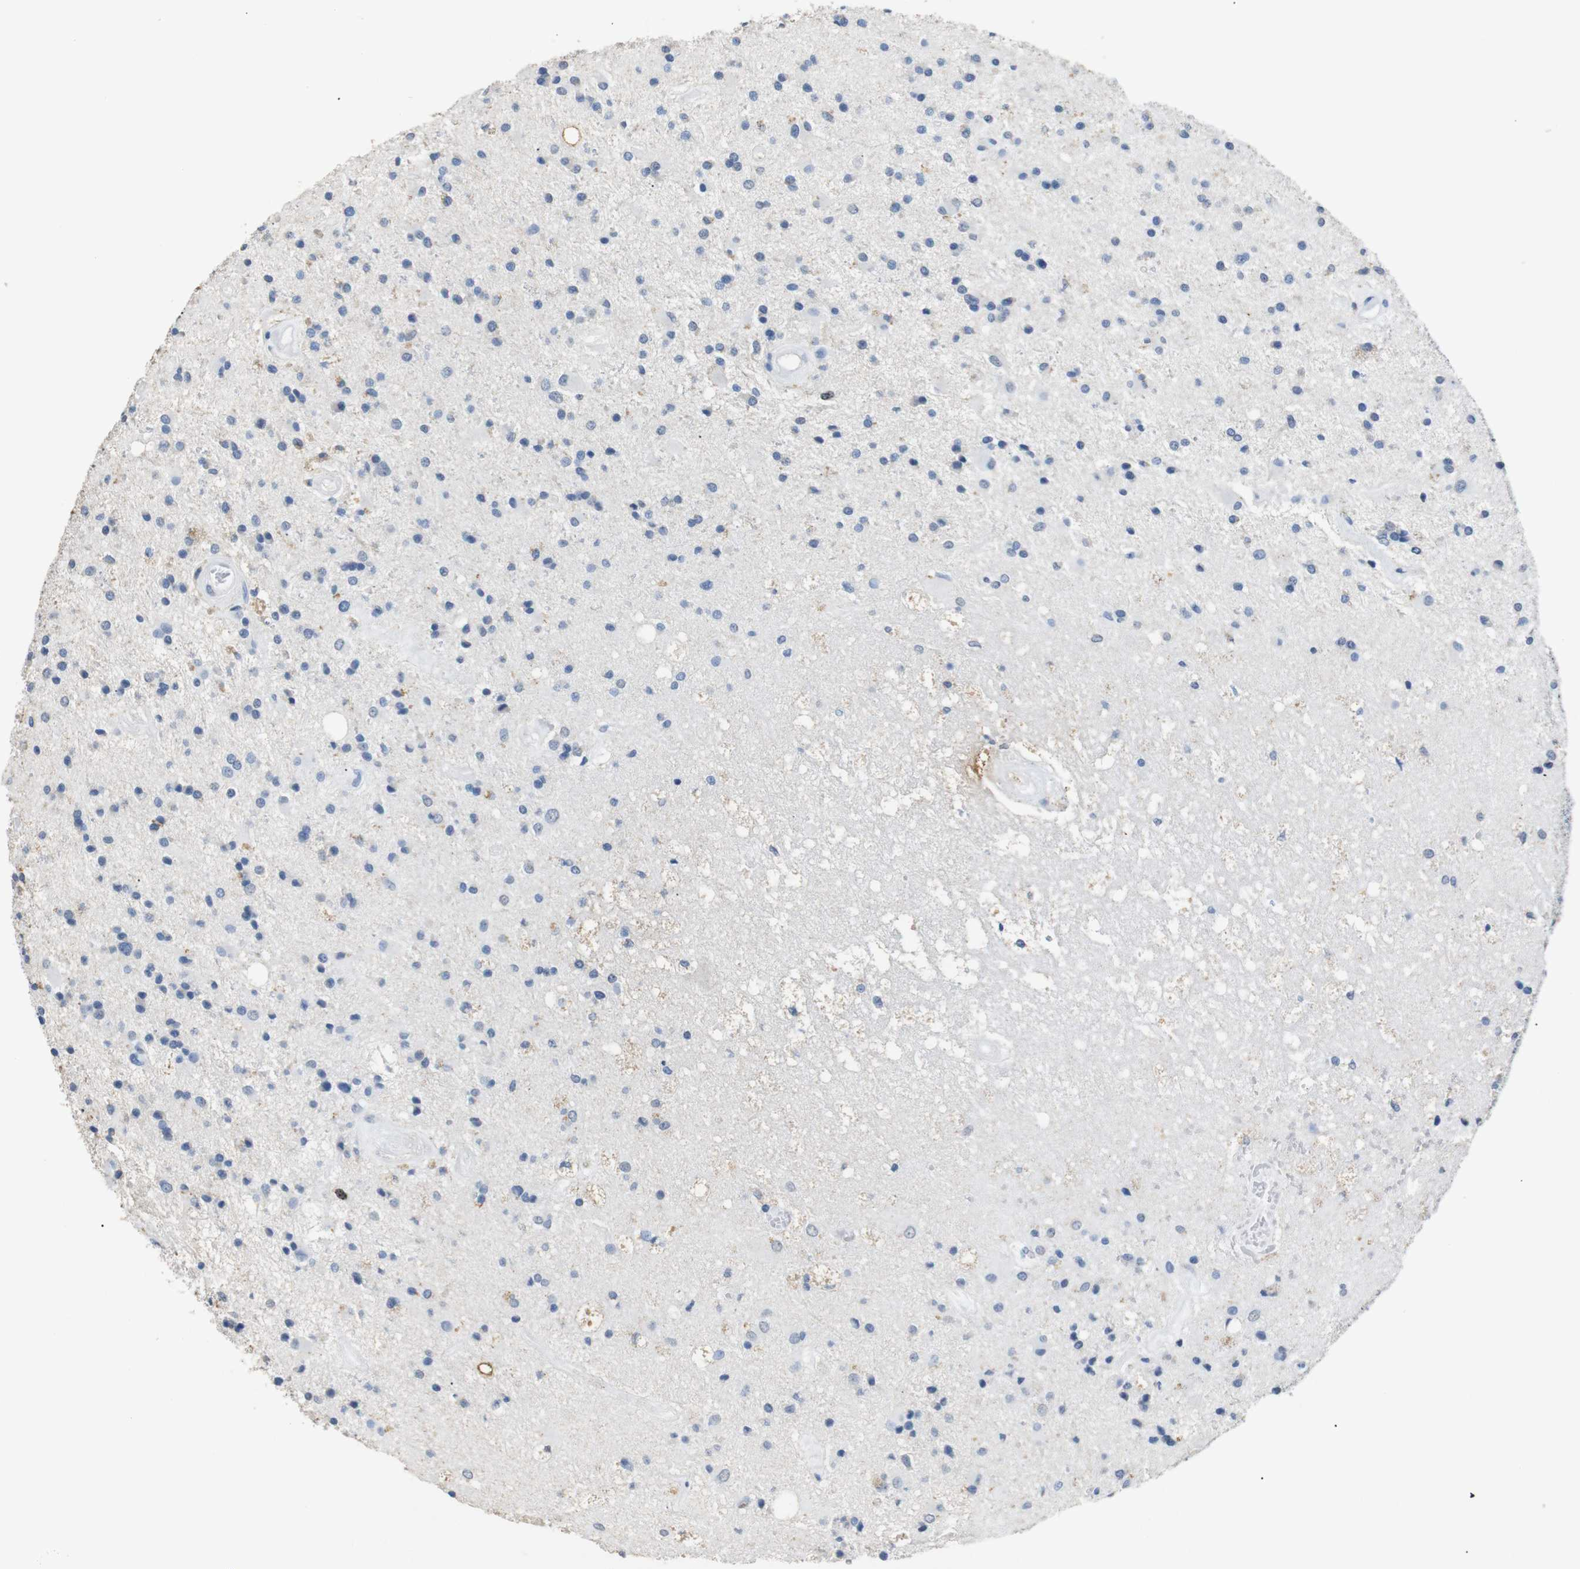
{"staining": {"intensity": "negative", "quantity": "none", "location": "none"}, "tissue": "glioma", "cell_type": "Tumor cells", "image_type": "cancer", "snomed": [{"axis": "morphology", "description": "Glioma, malignant, Low grade"}, {"axis": "topography", "description": "Brain"}], "caption": "Tumor cells are negative for brown protein staining in malignant glioma (low-grade).", "gene": "INCENP", "patient": {"sex": "male", "age": 58}}